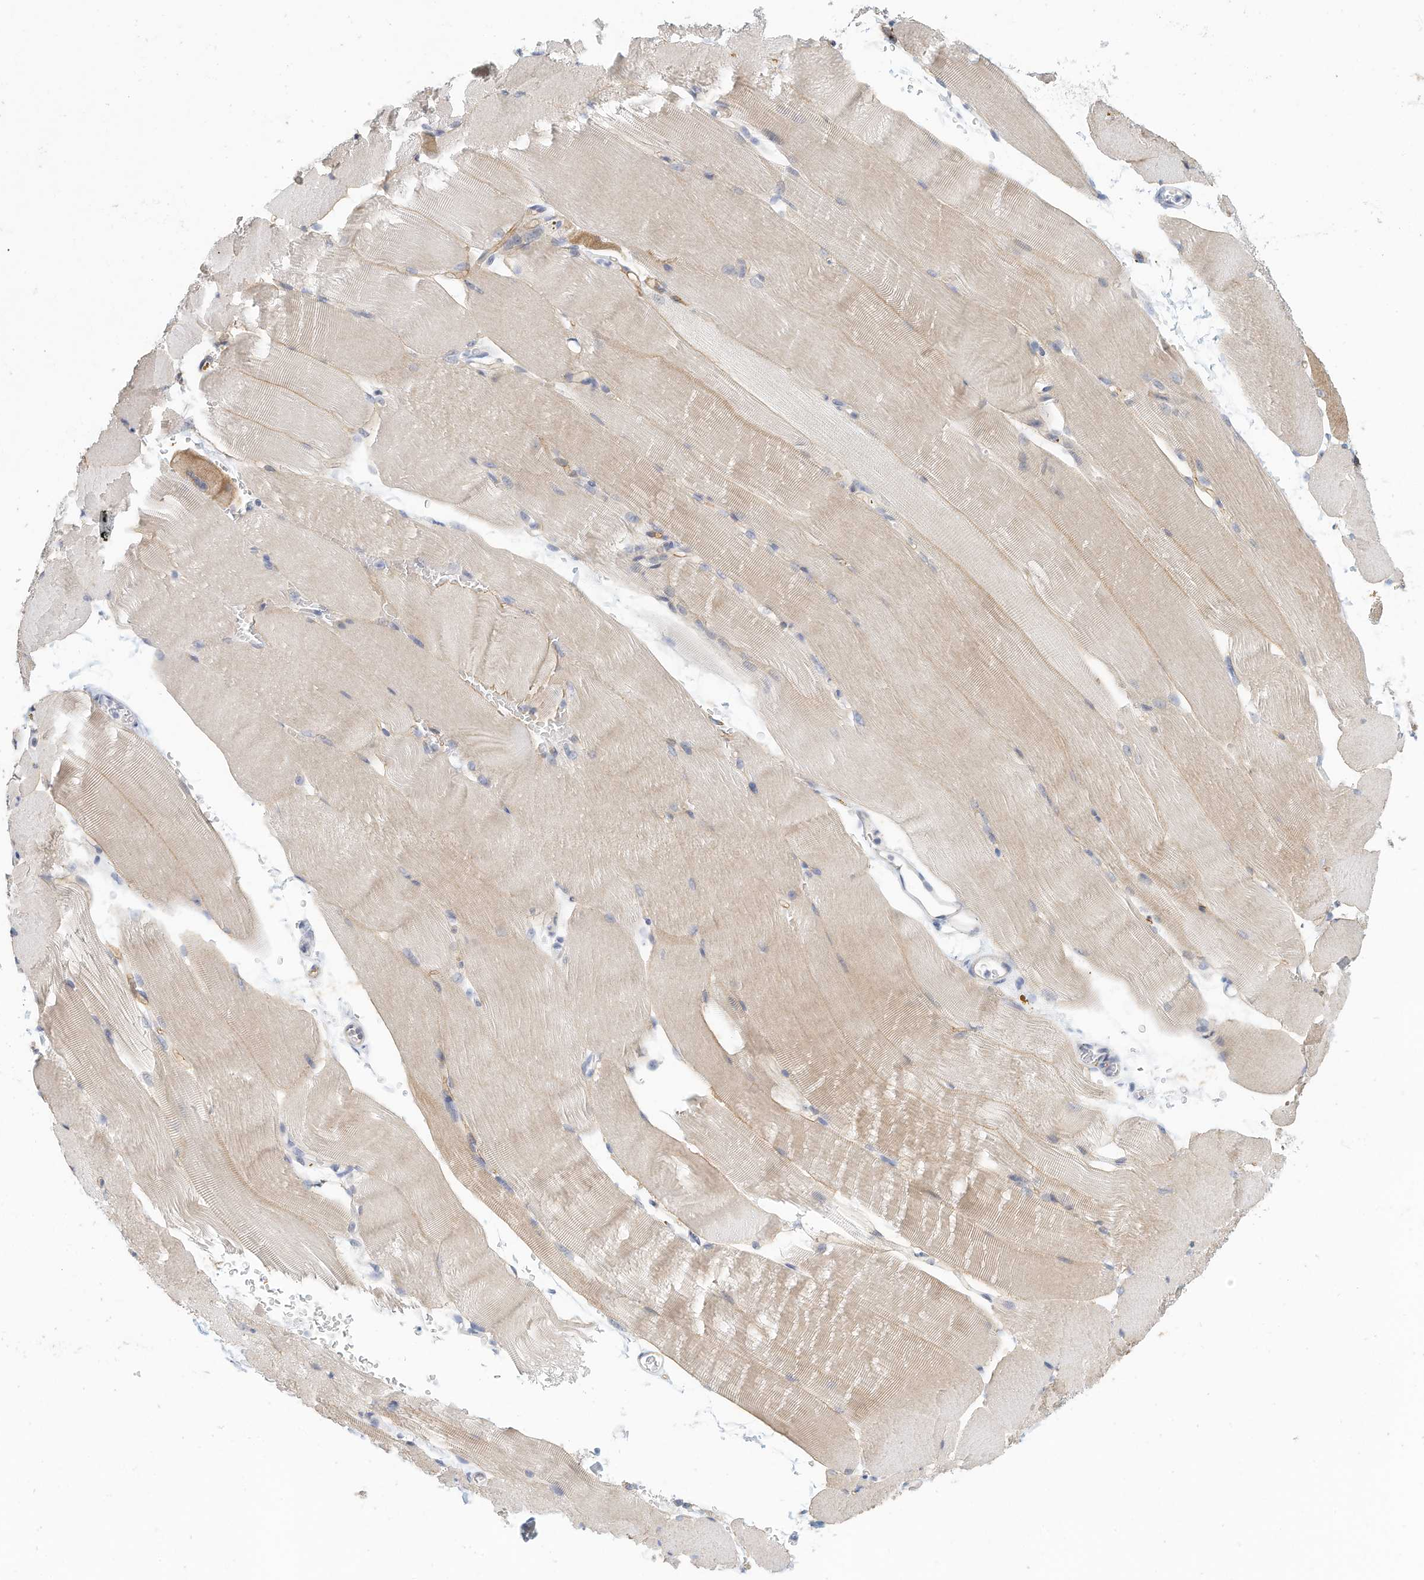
{"staining": {"intensity": "weak", "quantity": "25%-75%", "location": "cytoplasmic/membranous"}, "tissue": "skeletal muscle", "cell_type": "Myocytes", "image_type": "normal", "snomed": [{"axis": "morphology", "description": "Normal tissue, NOS"}, {"axis": "topography", "description": "Skeletal muscle"}, {"axis": "topography", "description": "Parathyroid gland"}], "caption": "IHC (DAB (3,3'-diaminobenzidine)) staining of unremarkable skeletal muscle displays weak cytoplasmic/membranous protein expression in approximately 25%-75% of myocytes. The staining is performed using DAB brown chromogen to label protein expression. The nuclei are counter-stained blue using hematoxylin.", "gene": "ARHGAP28", "patient": {"sex": "female", "age": 37}}